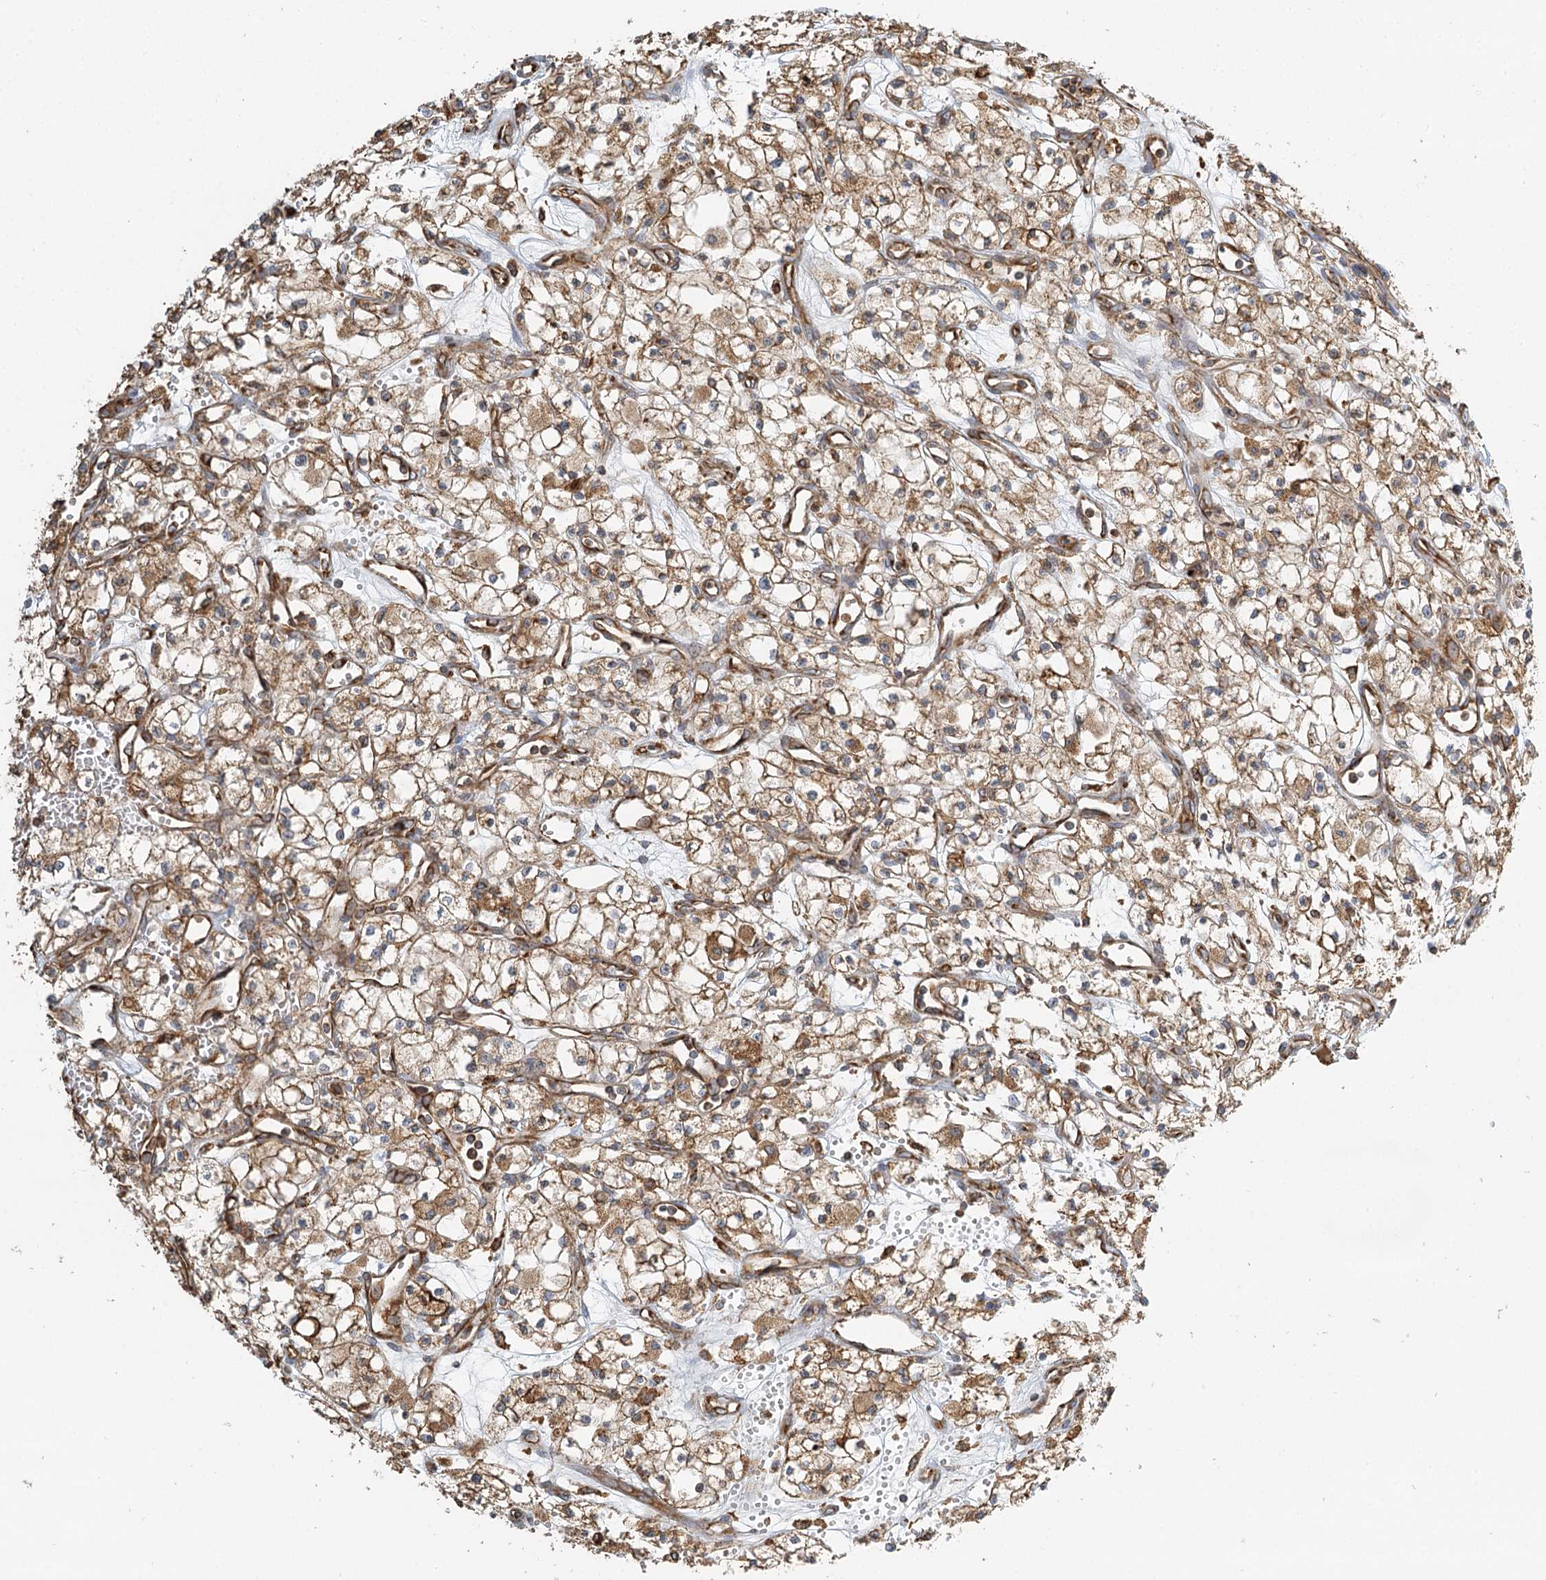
{"staining": {"intensity": "moderate", "quantity": ">75%", "location": "cytoplasmic/membranous"}, "tissue": "renal cancer", "cell_type": "Tumor cells", "image_type": "cancer", "snomed": [{"axis": "morphology", "description": "Adenocarcinoma, NOS"}, {"axis": "topography", "description": "Kidney"}], "caption": "Immunohistochemistry (IHC) of renal adenocarcinoma reveals medium levels of moderate cytoplasmic/membranous positivity in about >75% of tumor cells.", "gene": "TAS1R1", "patient": {"sex": "male", "age": 59}}